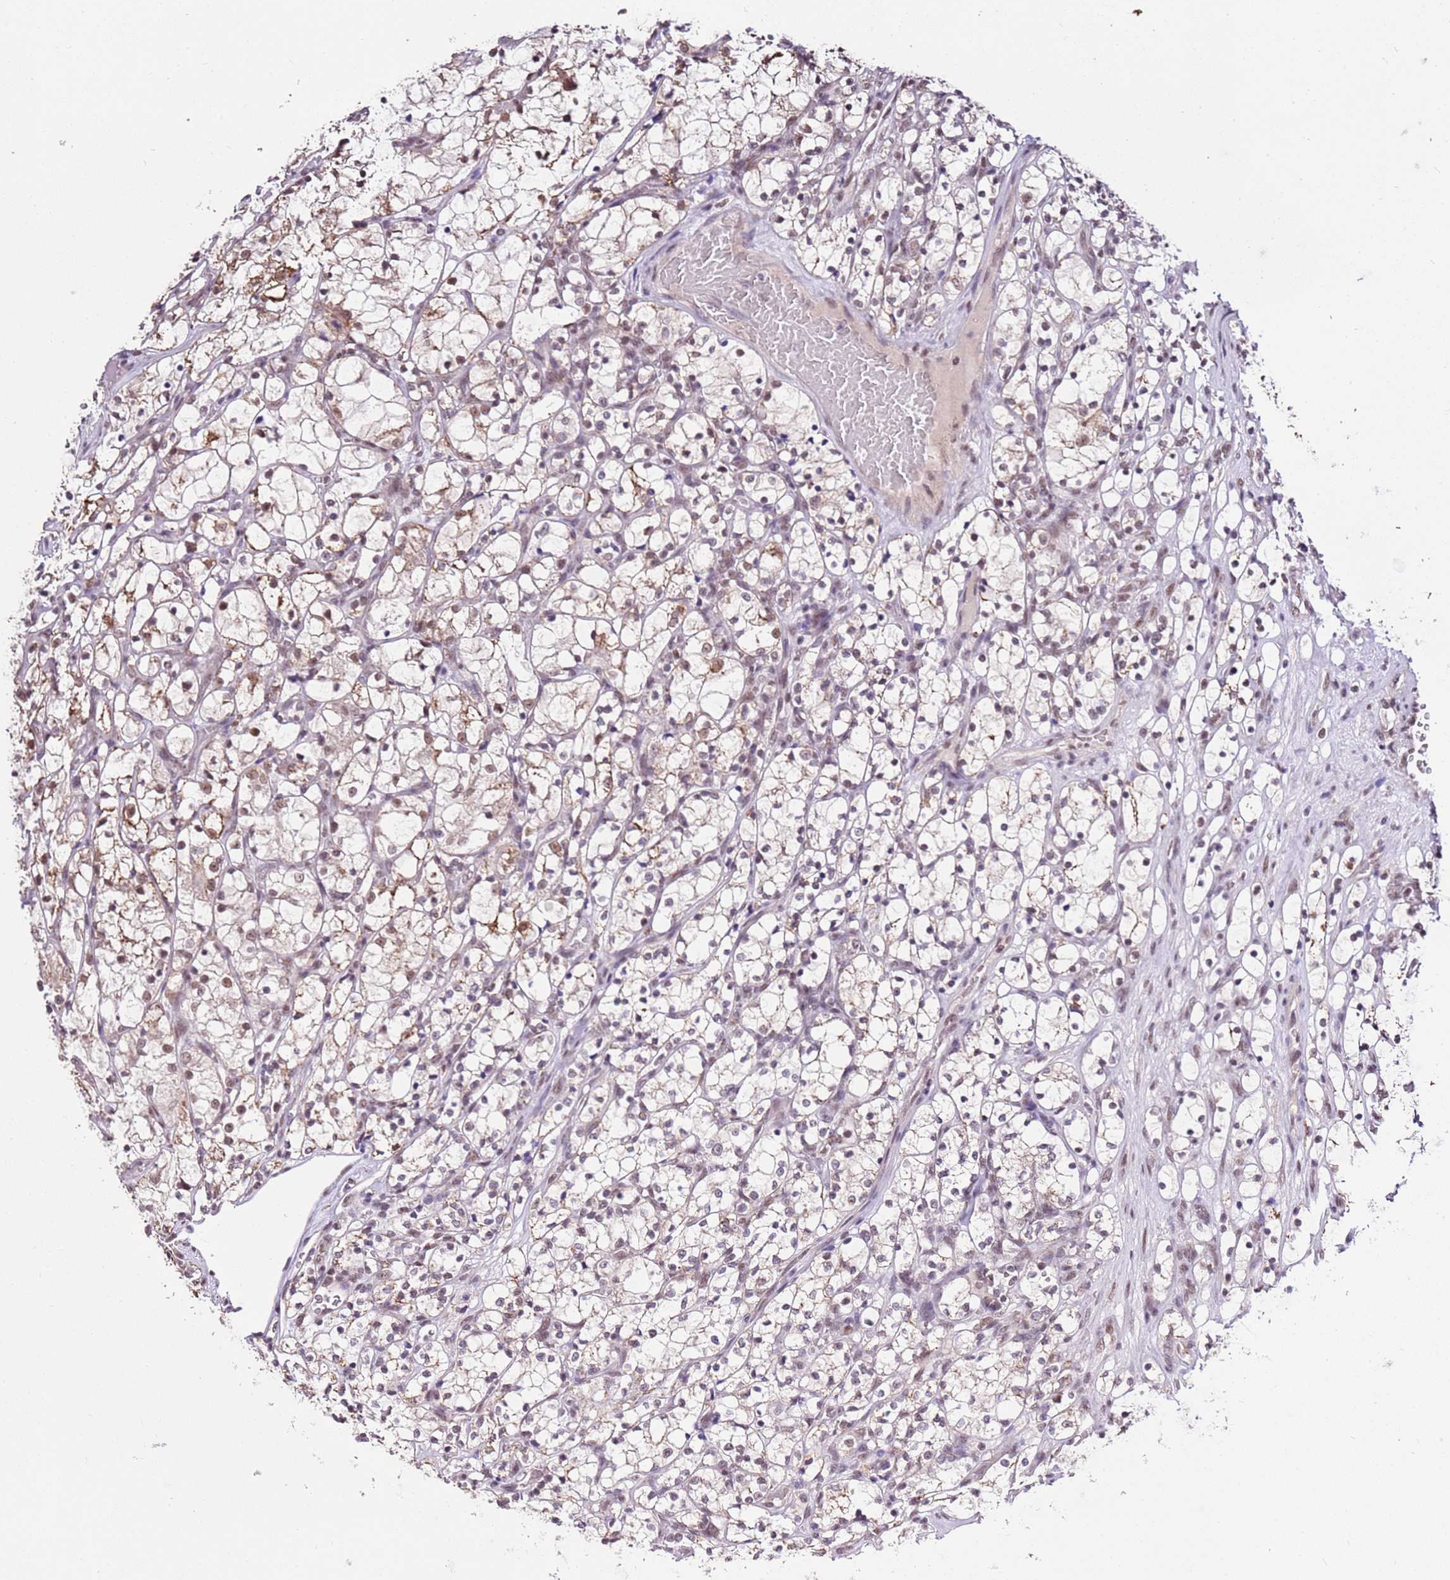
{"staining": {"intensity": "weak", "quantity": "25%-75%", "location": "nuclear"}, "tissue": "renal cancer", "cell_type": "Tumor cells", "image_type": "cancer", "snomed": [{"axis": "morphology", "description": "Adenocarcinoma, NOS"}, {"axis": "topography", "description": "Kidney"}], "caption": "Protein expression analysis of human renal cancer (adenocarcinoma) reveals weak nuclear positivity in about 25%-75% of tumor cells.", "gene": "AKAP8L", "patient": {"sex": "female", "age": 69}}